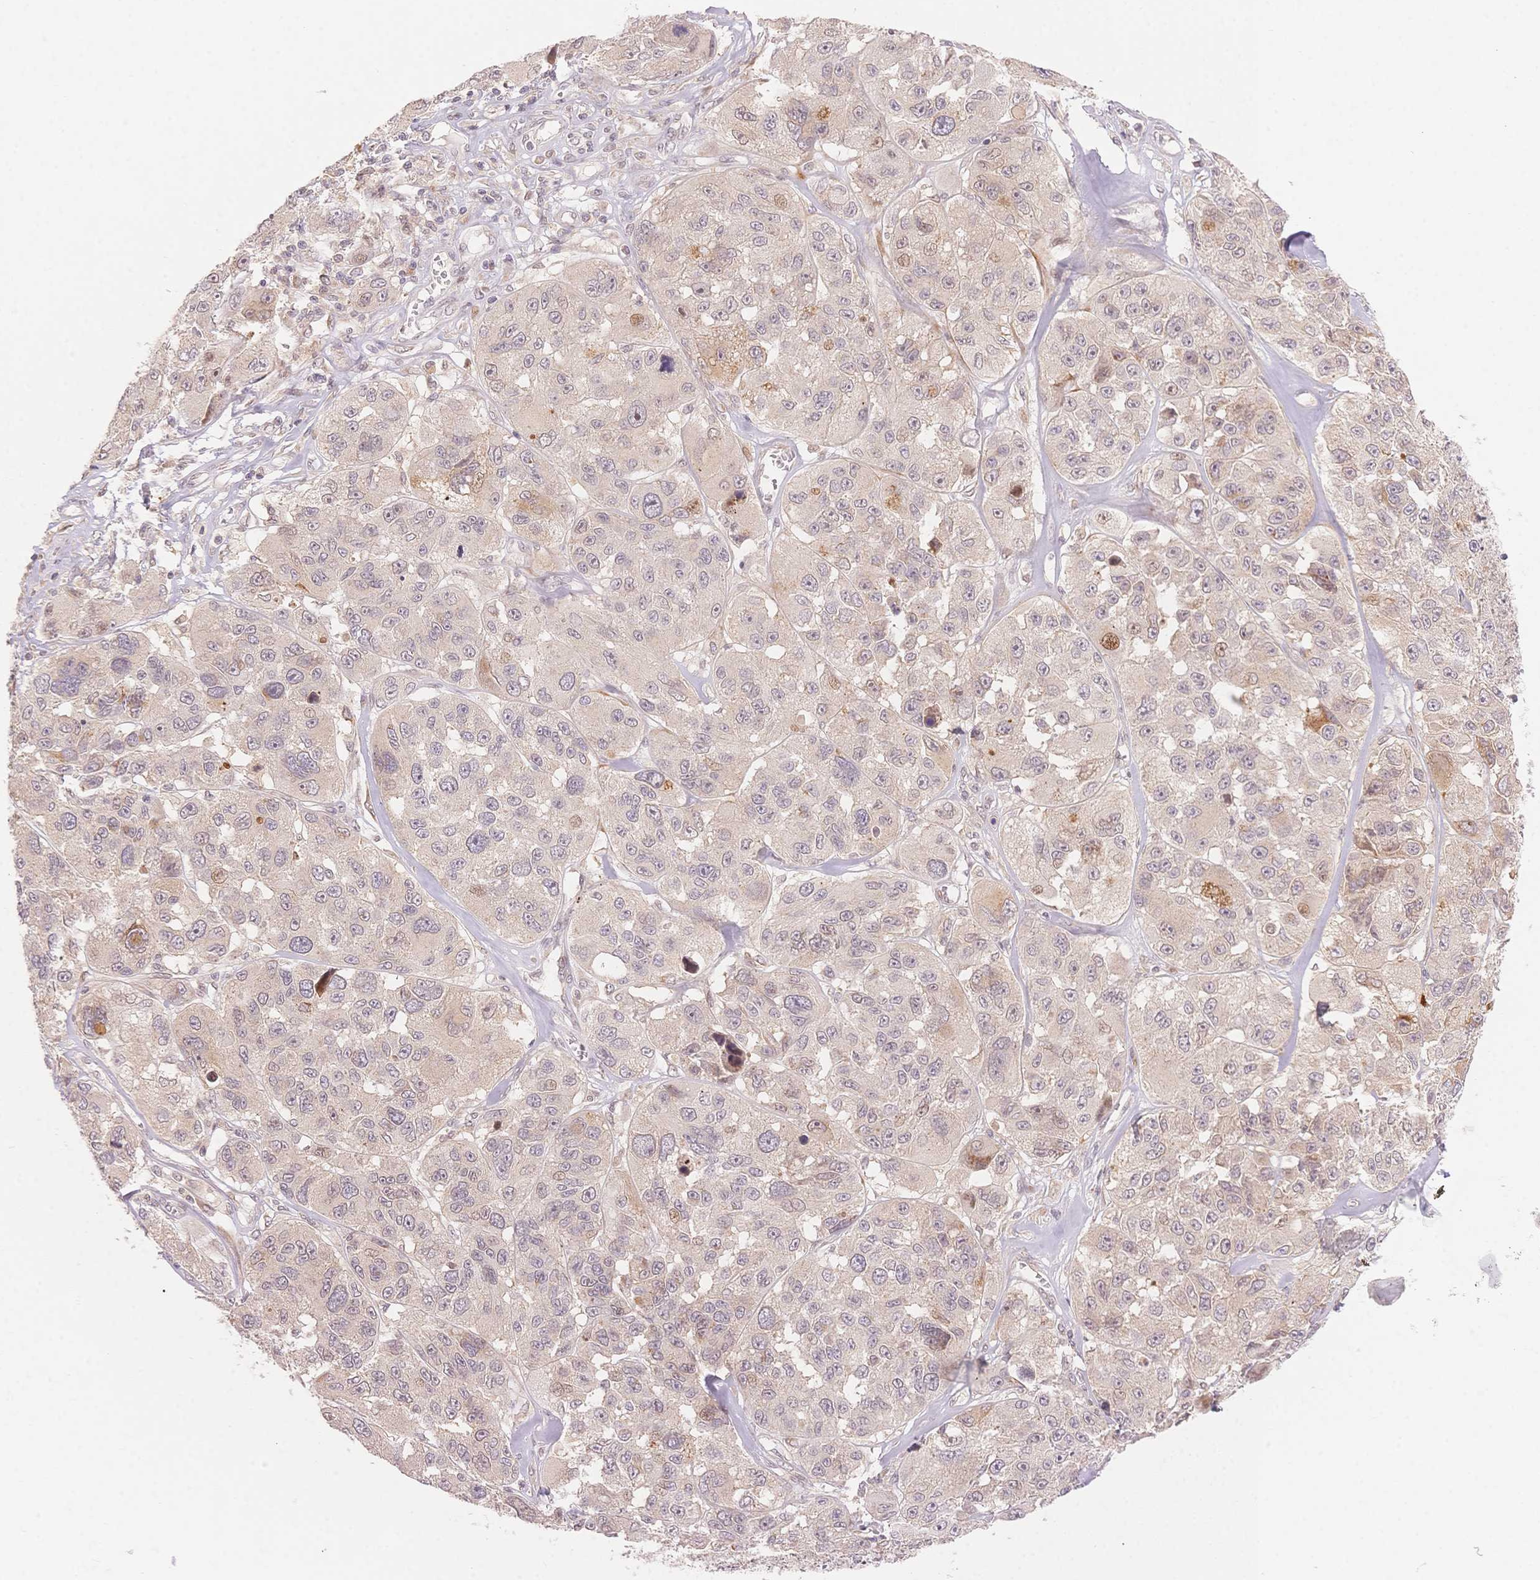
{"staining": {"intensity": "moderate", "quantity": "<25%", "location": "cytoplasmic/membranous"}, "tissue": "melanoma", "cell_type": "Tumor cells", "image_type": "cancer", "snomed": [{"axis": "morphology", "description": "Malignant melanoma, NOS"}, {"axis": "topography", "description": "Skin"}], "caption": "Malignant melanoma stained for a protein (brown) reveals moderate cytoplasmic/membranous positive positivity in about <25% of tumor cells.", "gene": "STK39", "patient": {"sex": "female", "age": 66}}